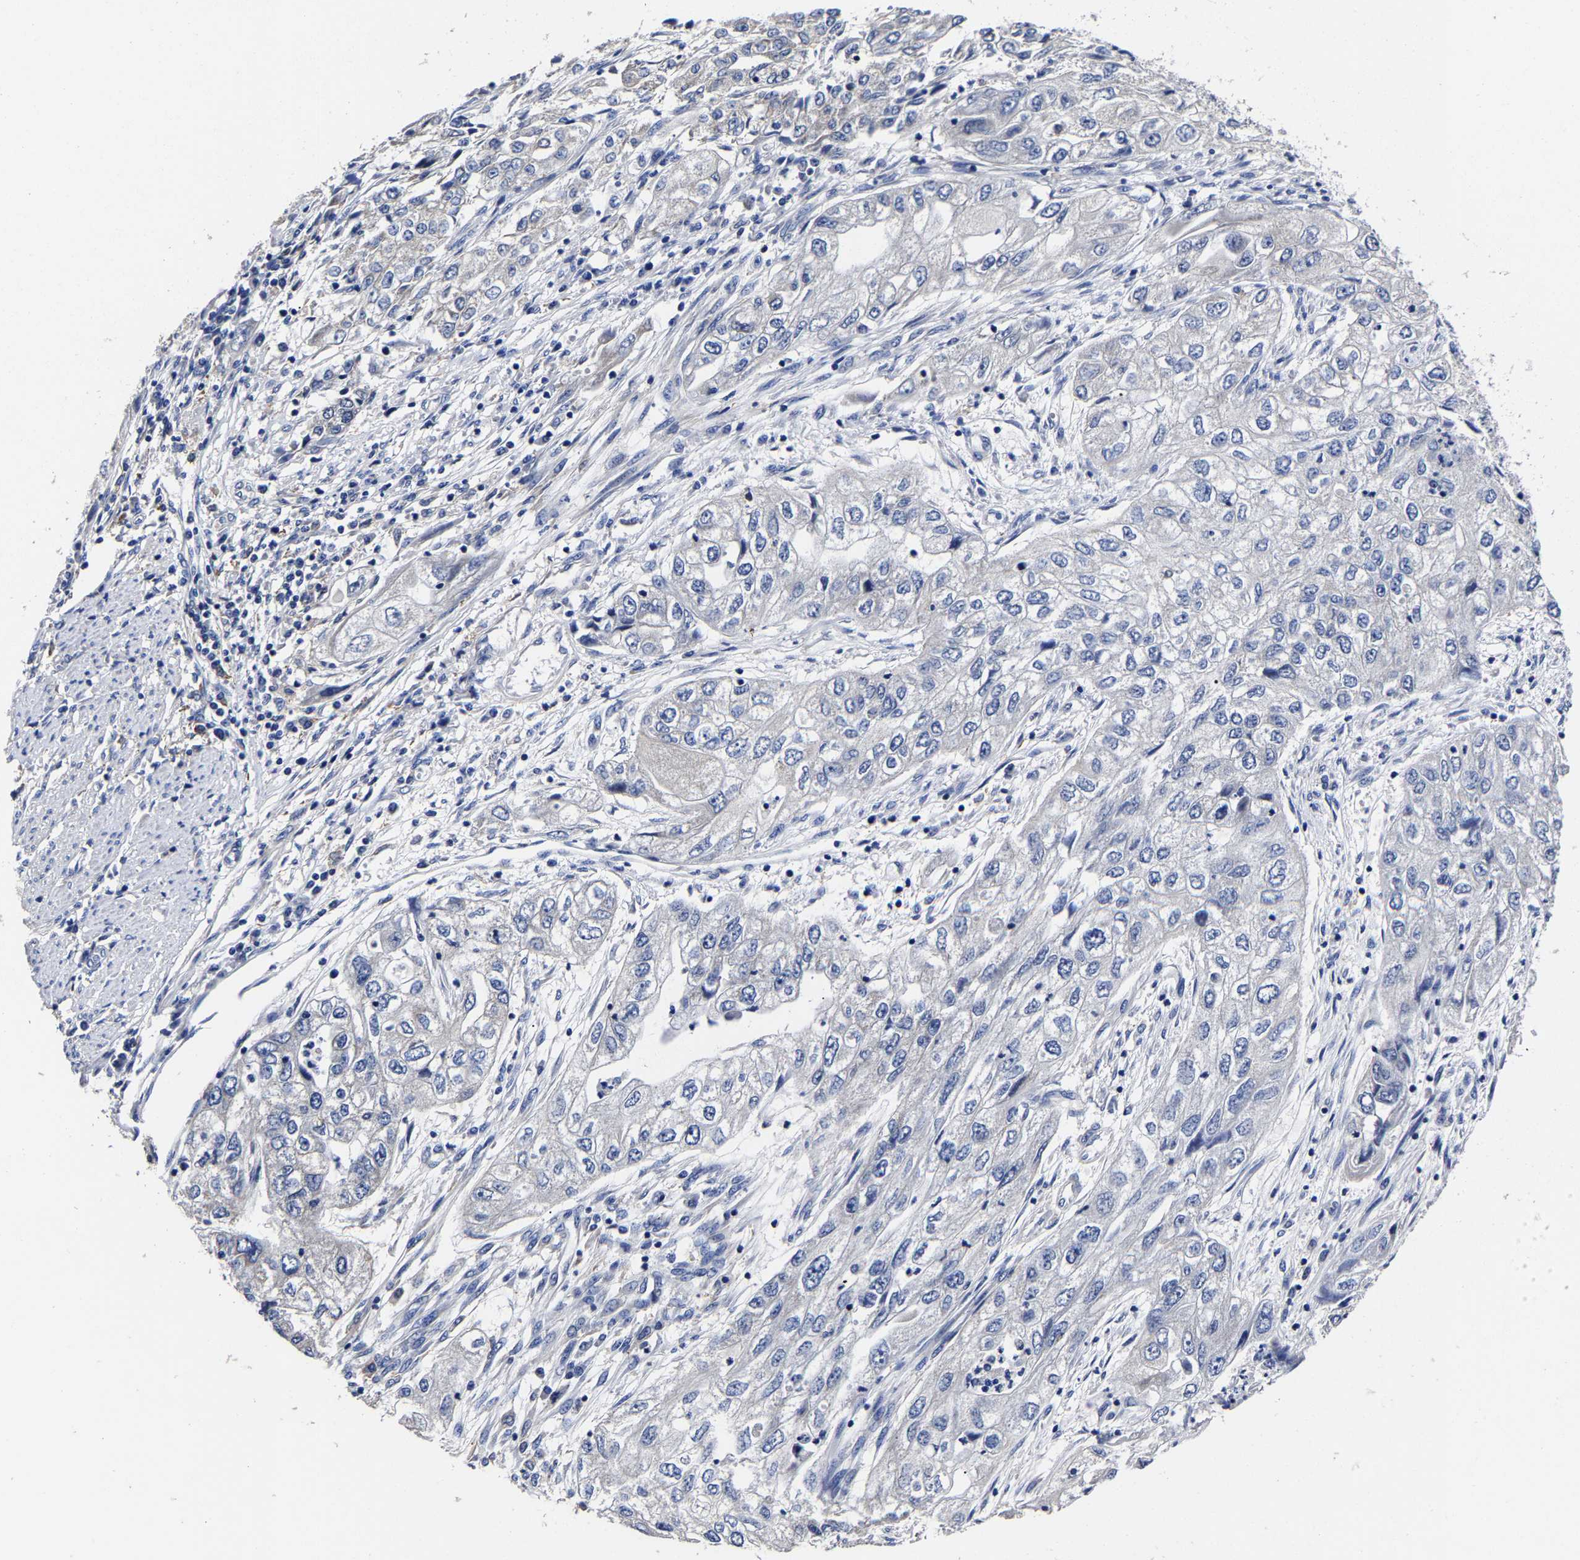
{"staining": {"intensity": "negative", "quantity": "none", "location": "none"}, "tissue": "endometrial cancer", "cell_type": "Tumor cells", "image_type": "cancer", "snomed": [{"axis": "morphology", "description": "Adenocarcinoma, NOS"}, {"axis": "topography", "description": "Endometrium"}], "caption": "Human endometrial cancer (adenocarcinoma) stained for a protein using immunohistochemistry displays no positivity in tumor cells.", "gene": "AASS", "patient": {"sex": "female", "age": 49}}